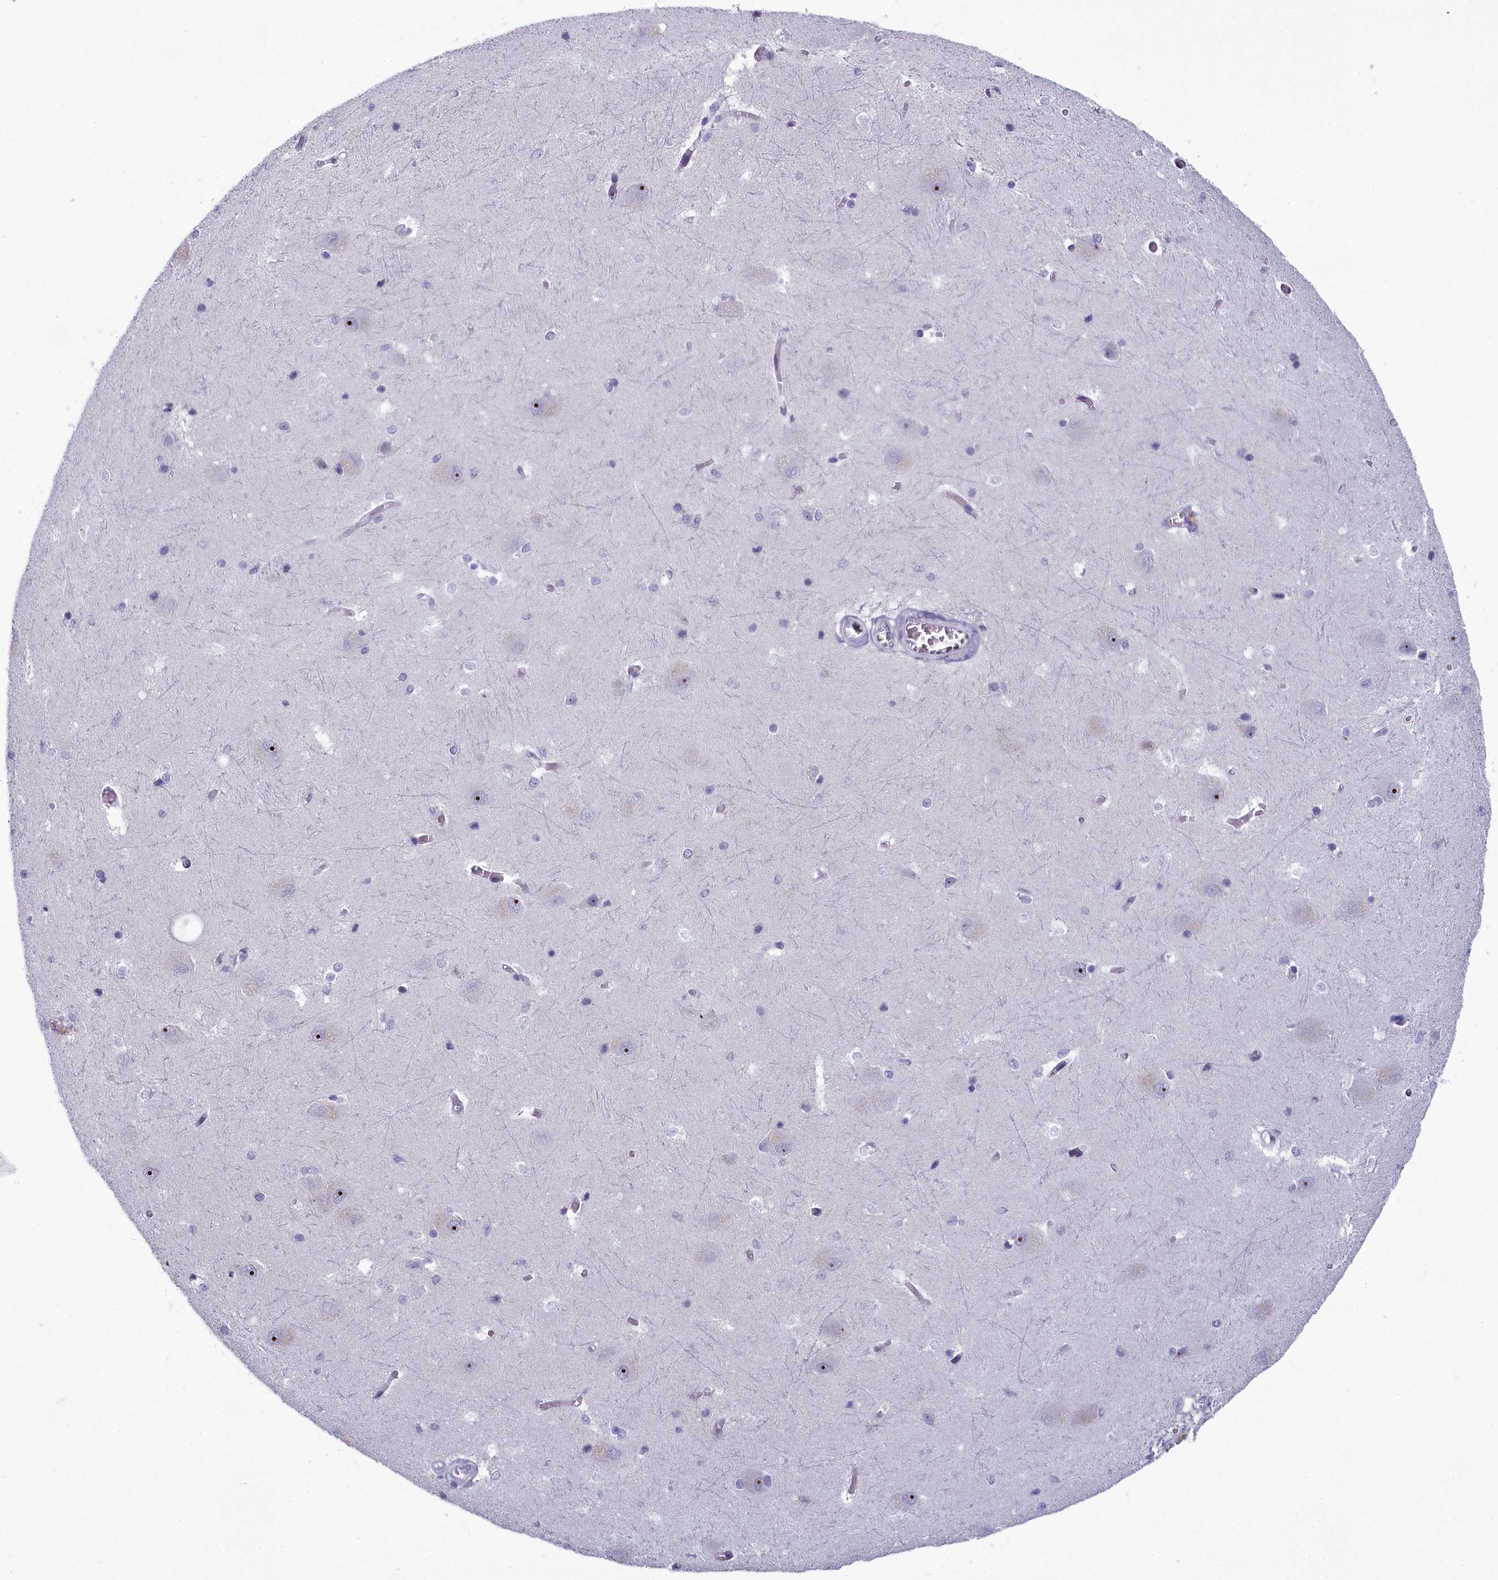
{"staining": {"intensity": "negative", "quantity": "none", "location": "none"}, "tissue": "caudate", "cell_type": "Glial cells", "image_type": "normal", "snomed": [{"axis": "morphology", "description": "Normal tissue, NOS"}, {"axis": "topography", "description": "Lateral ventricle wall"}], "caption": "IHC of benign human caudate shows no positivity in glial cells.", "gene": "INSYN2A", "patient": {"sex": "male", "age": 37}}